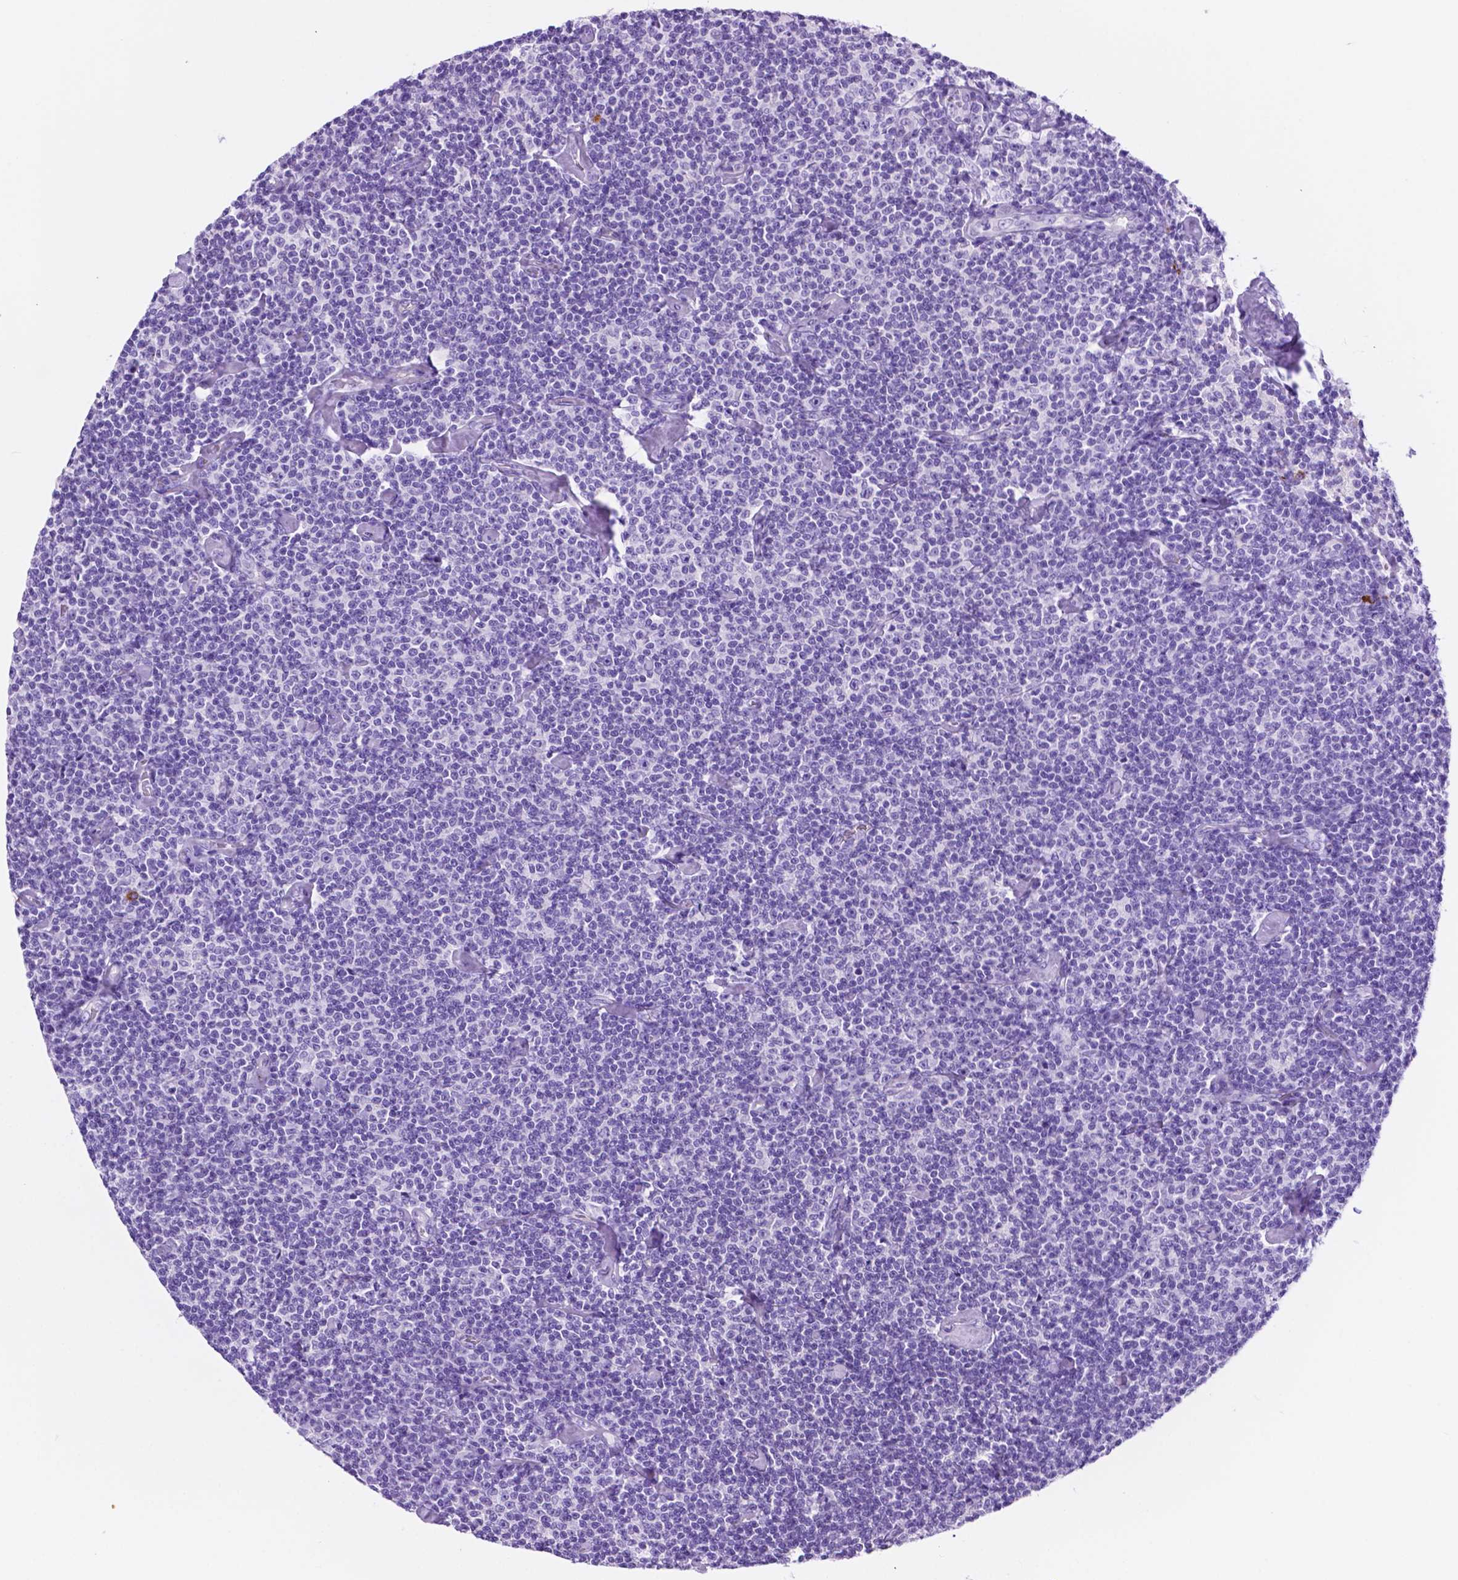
{"staining": {"intensity": "negative", "quantity": "none", "location": "none"}, "tissue": "lymphoma", "cell_type": "Tumor cells", "image_type": "cancer", "snomed": [{"axis": "morphology", "description": "Malignant lymphoma, non-Hodgkin's type, Low grade"}, {"axis": "topography", "description": "Lymph node"}], "caption": "Immunohistochemistry of lymphoma demonstrates no staining in tumor cells. Nuclei are stained in blue.", "gene": "FOXB2", "patient": {"sex": "male", "age": 81}}